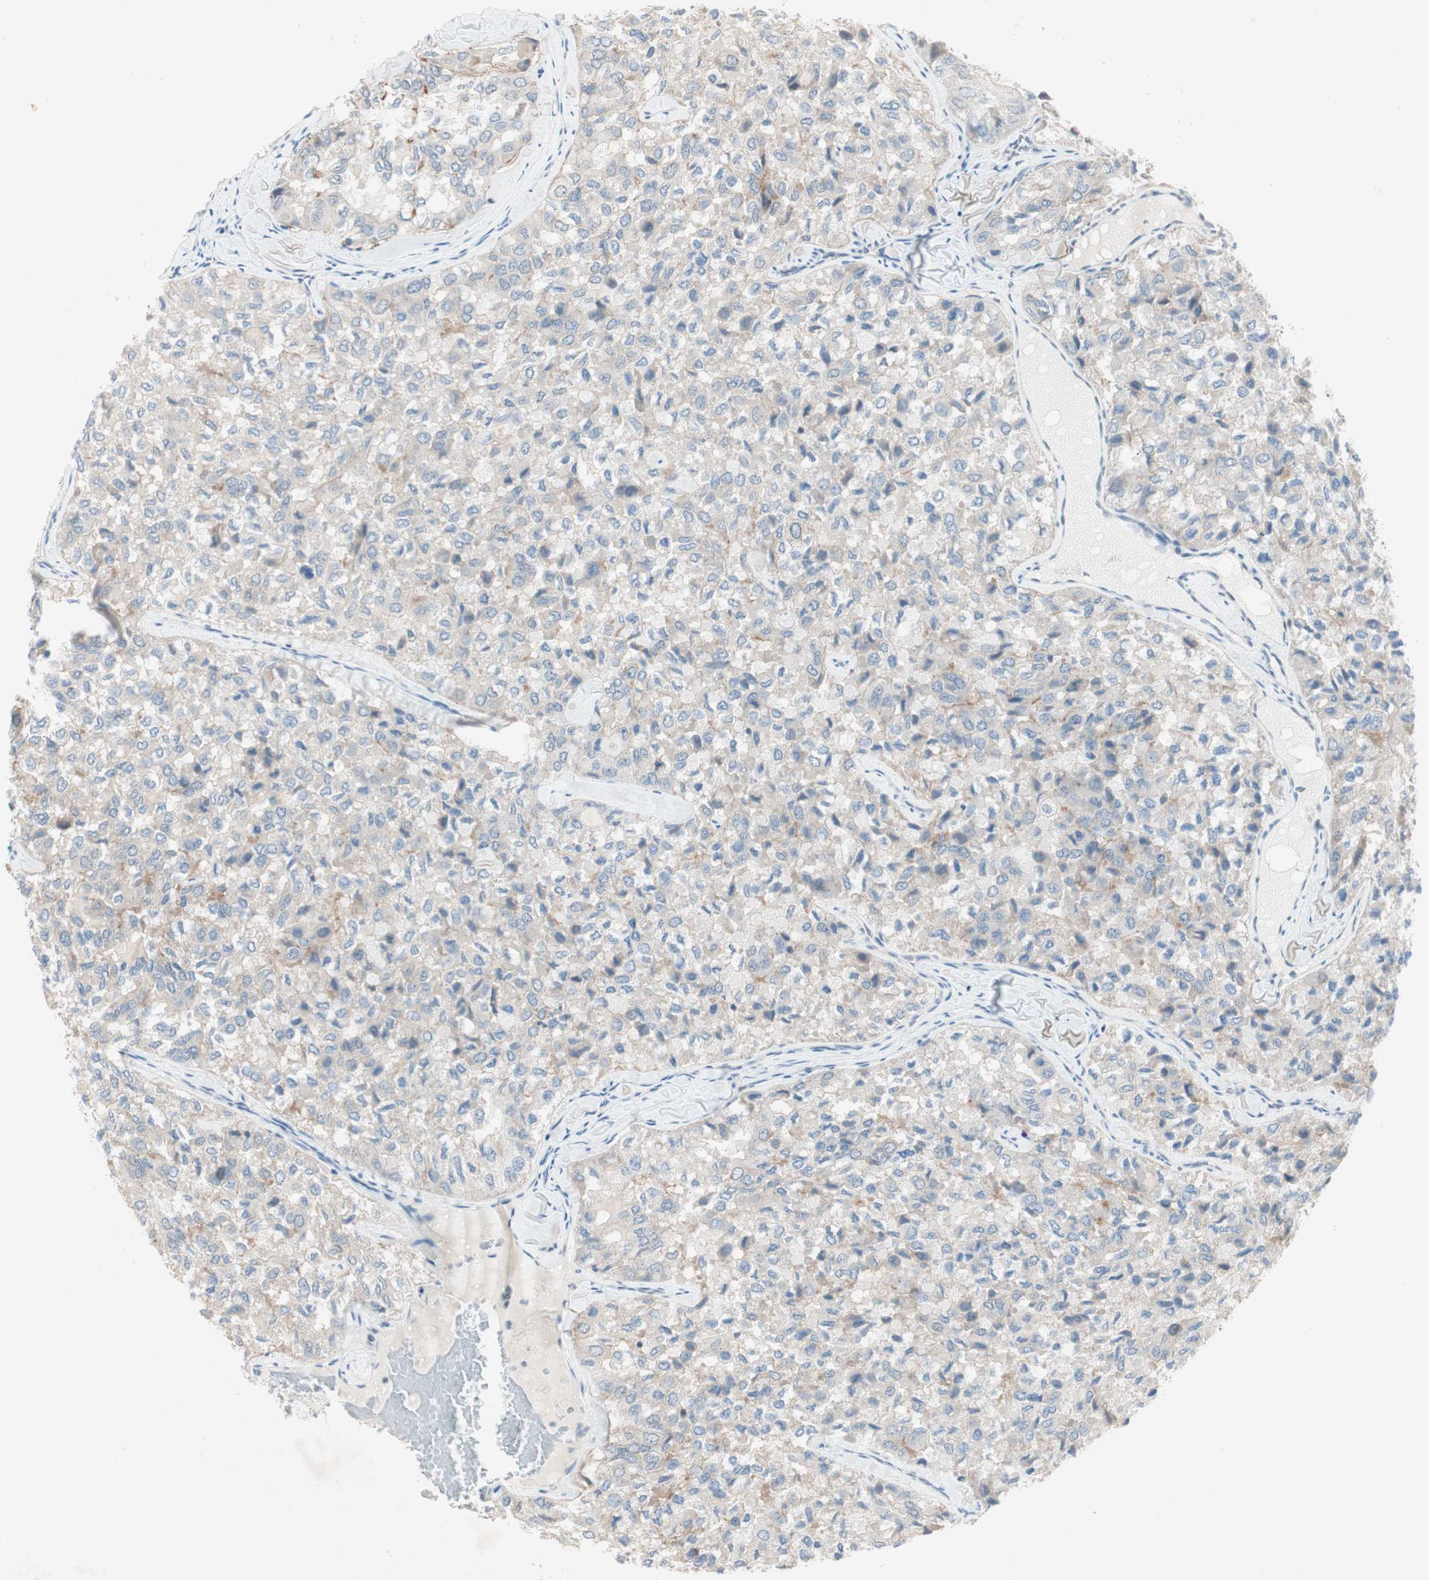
{"staining": {"intensity": "negative", "quantity": "none", "location": "none"}, "tissue": "thyroid cancer", "cell_type": "Tumor cells", "image_type": "cancer", "snomed": [{"axis": "morphology", "description": "Follicular adenoma carcinoma, NOS"}, {"axis": "topography", "description": "Thyroid gland"}], "caption": "IHC of human follicular adenoma carcinoma (thyroid) shows no expression in tumor cells.", "gene": "ITGB4", "patient": {"sex": "male", "age": 75}}